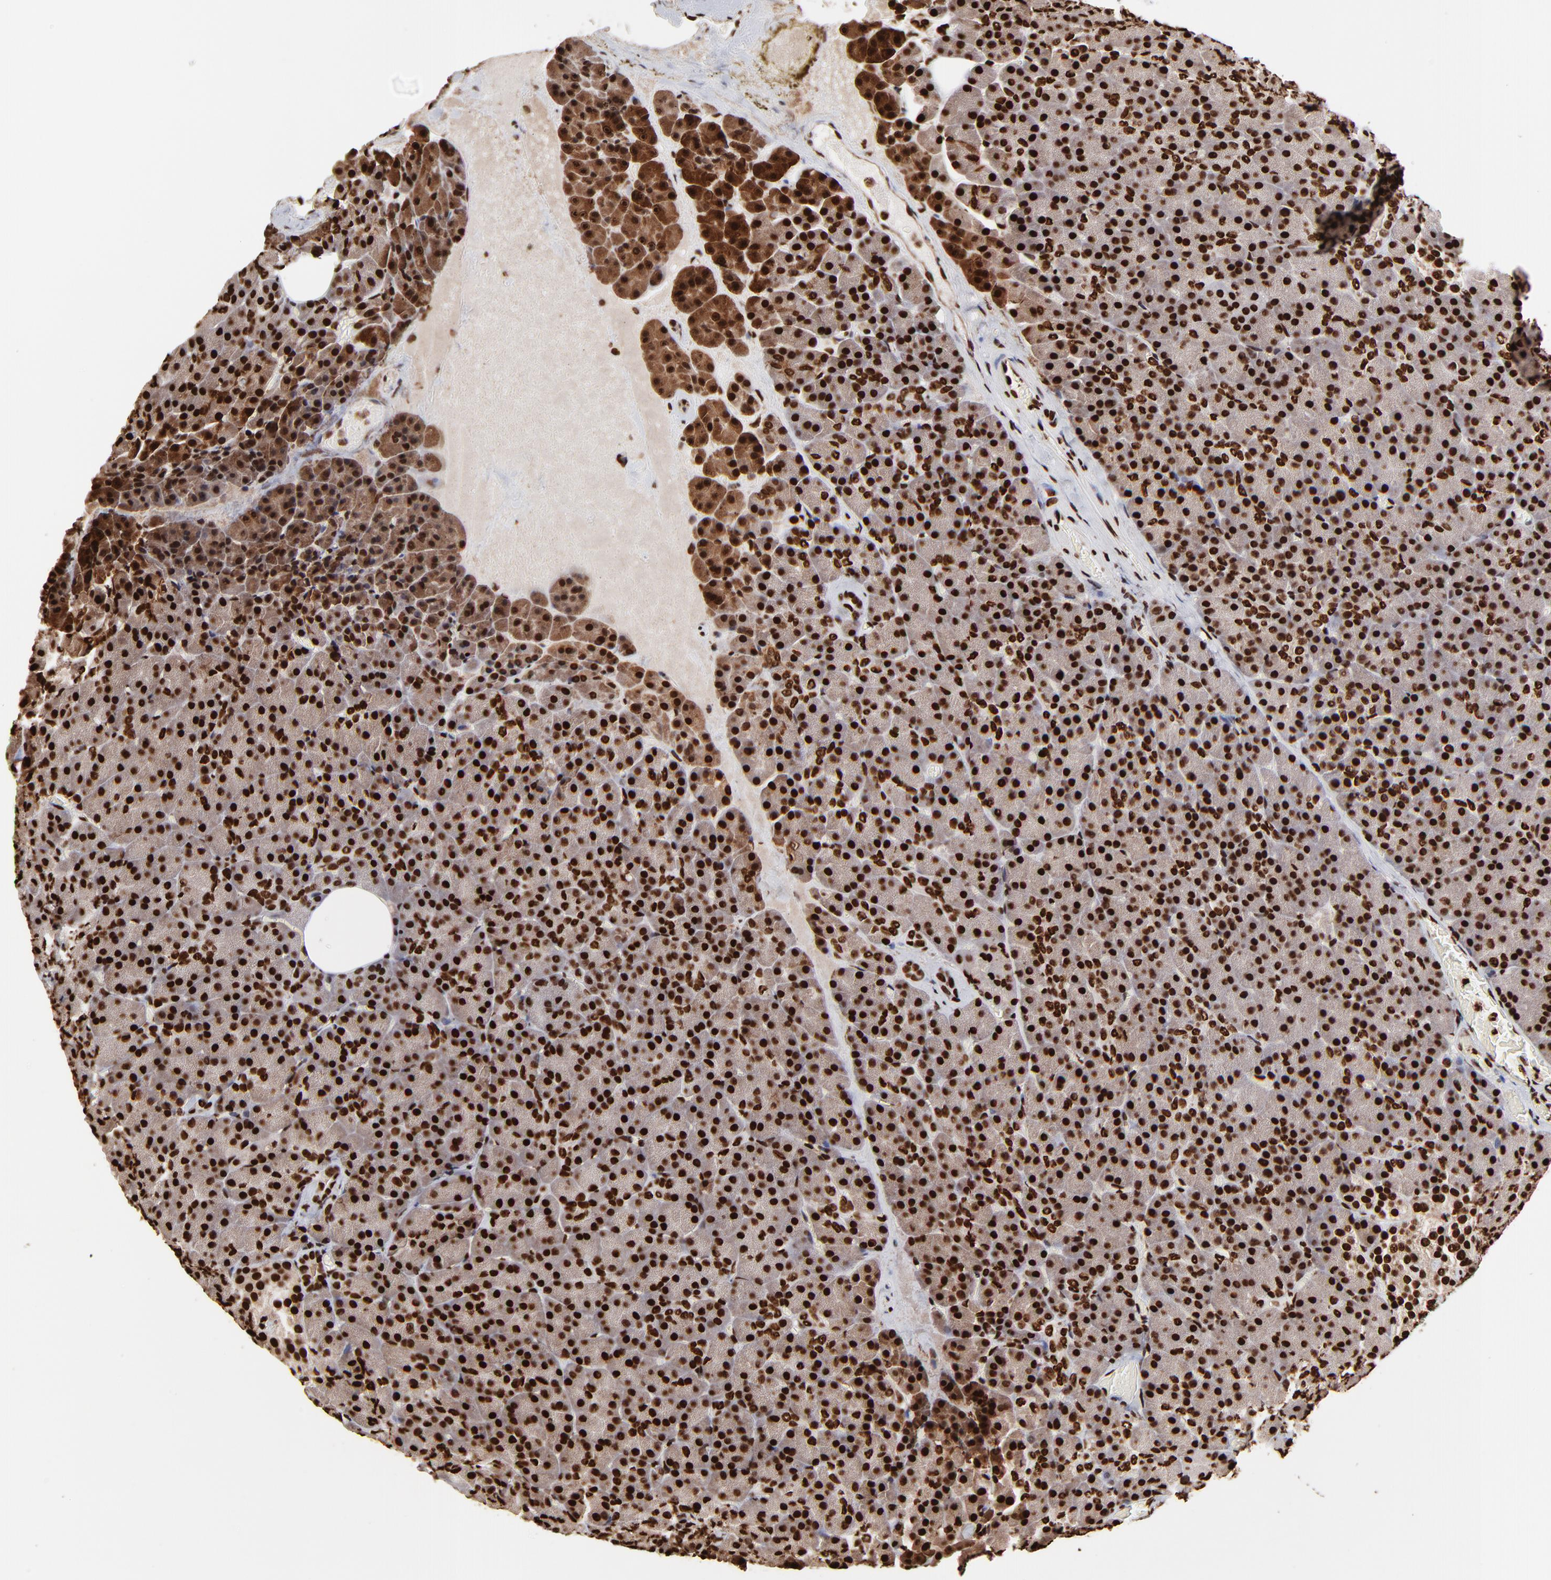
{"staining": {"intensity": "strong", "quantity": ">75%", "location": "cytoplasmic/membranous,nuclear"}, "tissue": "pancreas", "cell_type": "Exocrine glandular cells", "image_type": "normal", "snomed": [{"axis": "morphology", "description": "Normal tissue, NOS"}, {"axis": "topography", "description": "Pancreas"}], "caption": "Immunohistochemistry (IHC) staining of benign pancreas, which shows high levels of strong cytoplasmic/membranous,nuclear expression in about >75% of exocrine glandular cells indicating strong cytoplasmic/membranous,nuclear protein staining. The staining was performed using DAB (brown) for protein detection and nuclei were counterstained in hematoxylin (blue).", "gene": "ZNF544", "patient": {"sex": "female", "age": 35}}